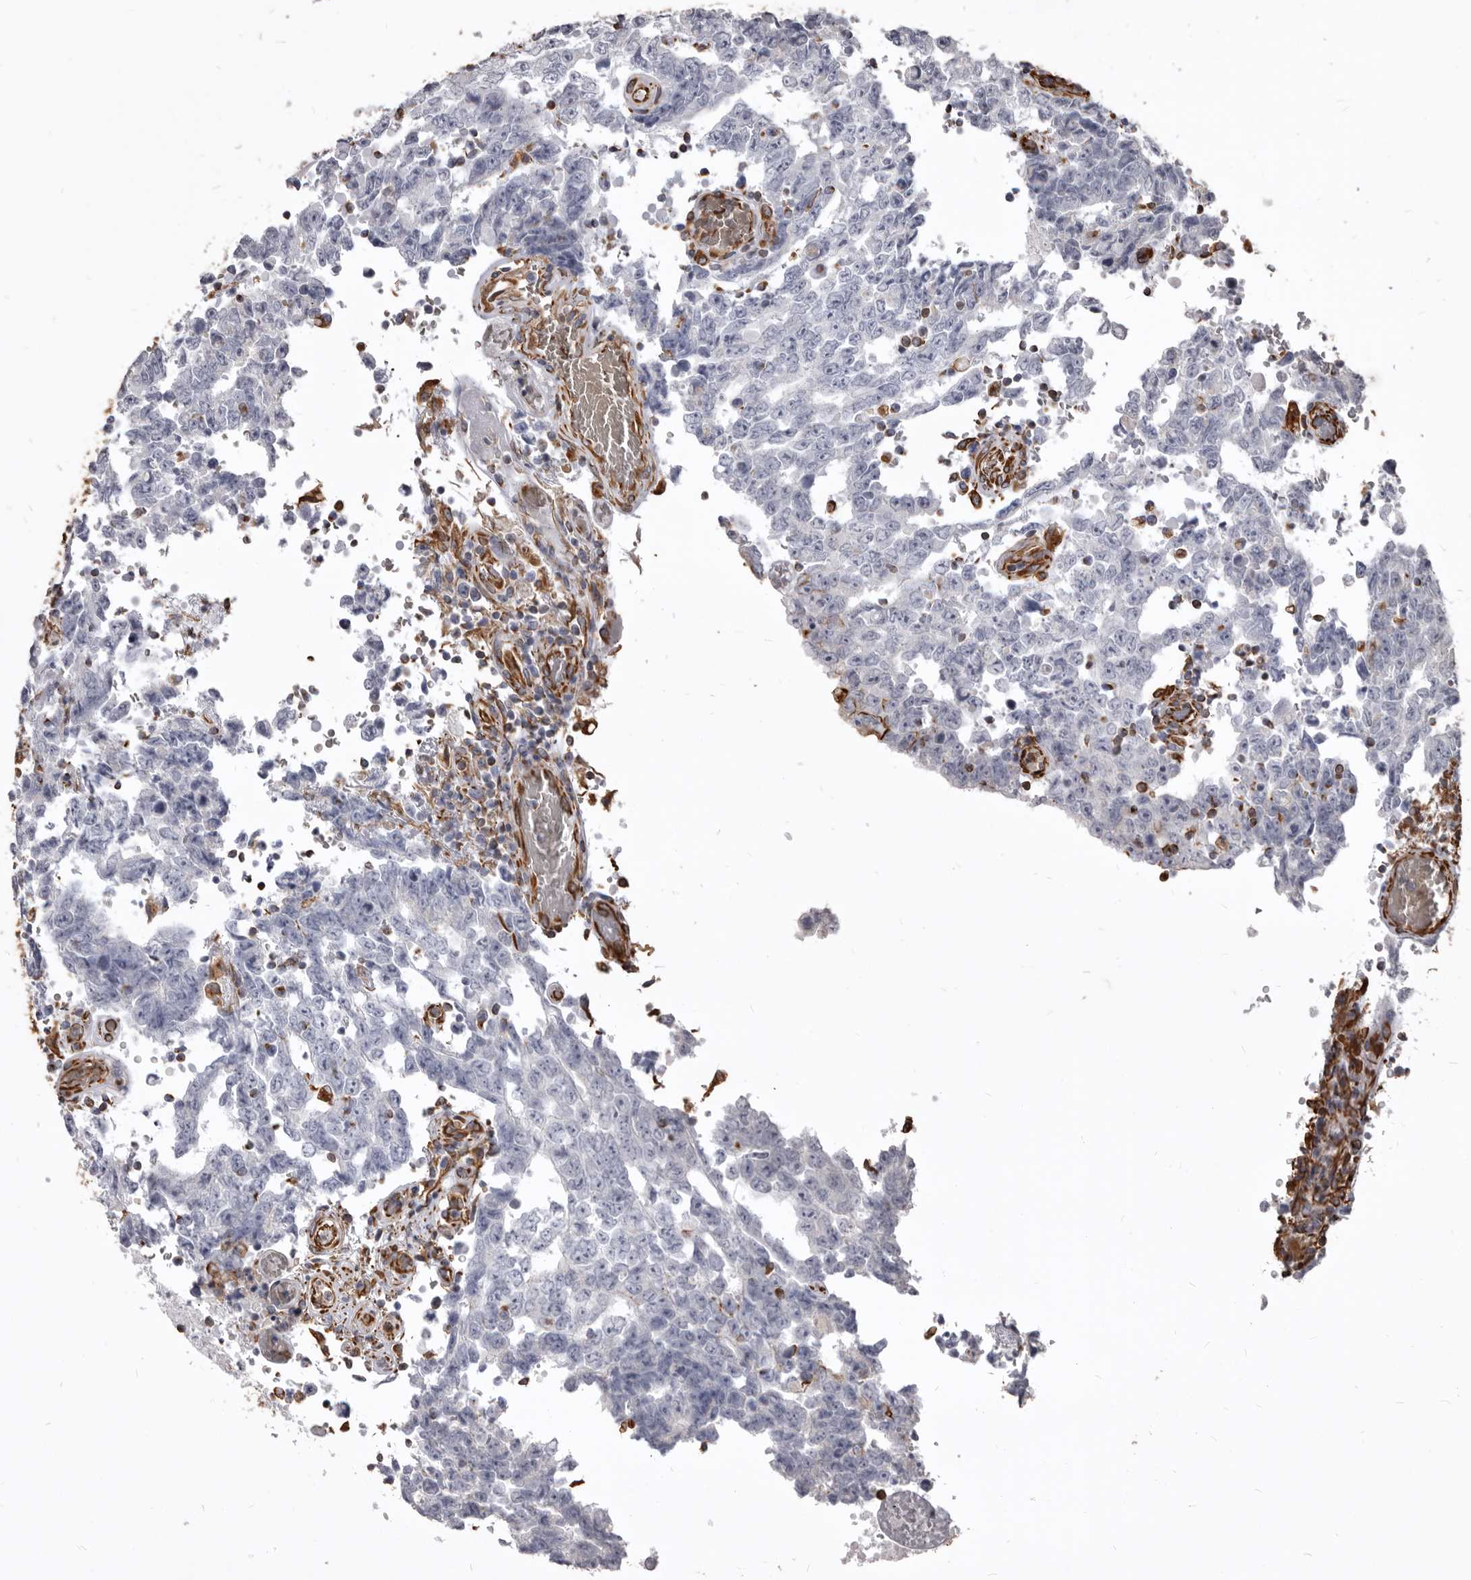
{"staining": {"intensity": "negative", "quantity": "none", "location": "none"}, "tissue": "testis cancer", "cell_type": "Tumor cells", "image_type": "cancer", "snomed": [{"axis": "morphology", "description": "Carcinoma, Embryonal, NOS"}, {"axis": "topography", "description": "Testis"}], "caption": "DAB (3,3'-diaminobenzidine) immunohistochemical staining of human testis cancer demonstrates no significant staining in tumor cells.", "gene": "MTURN", "patient": {"sex": "male", "age": 26}}